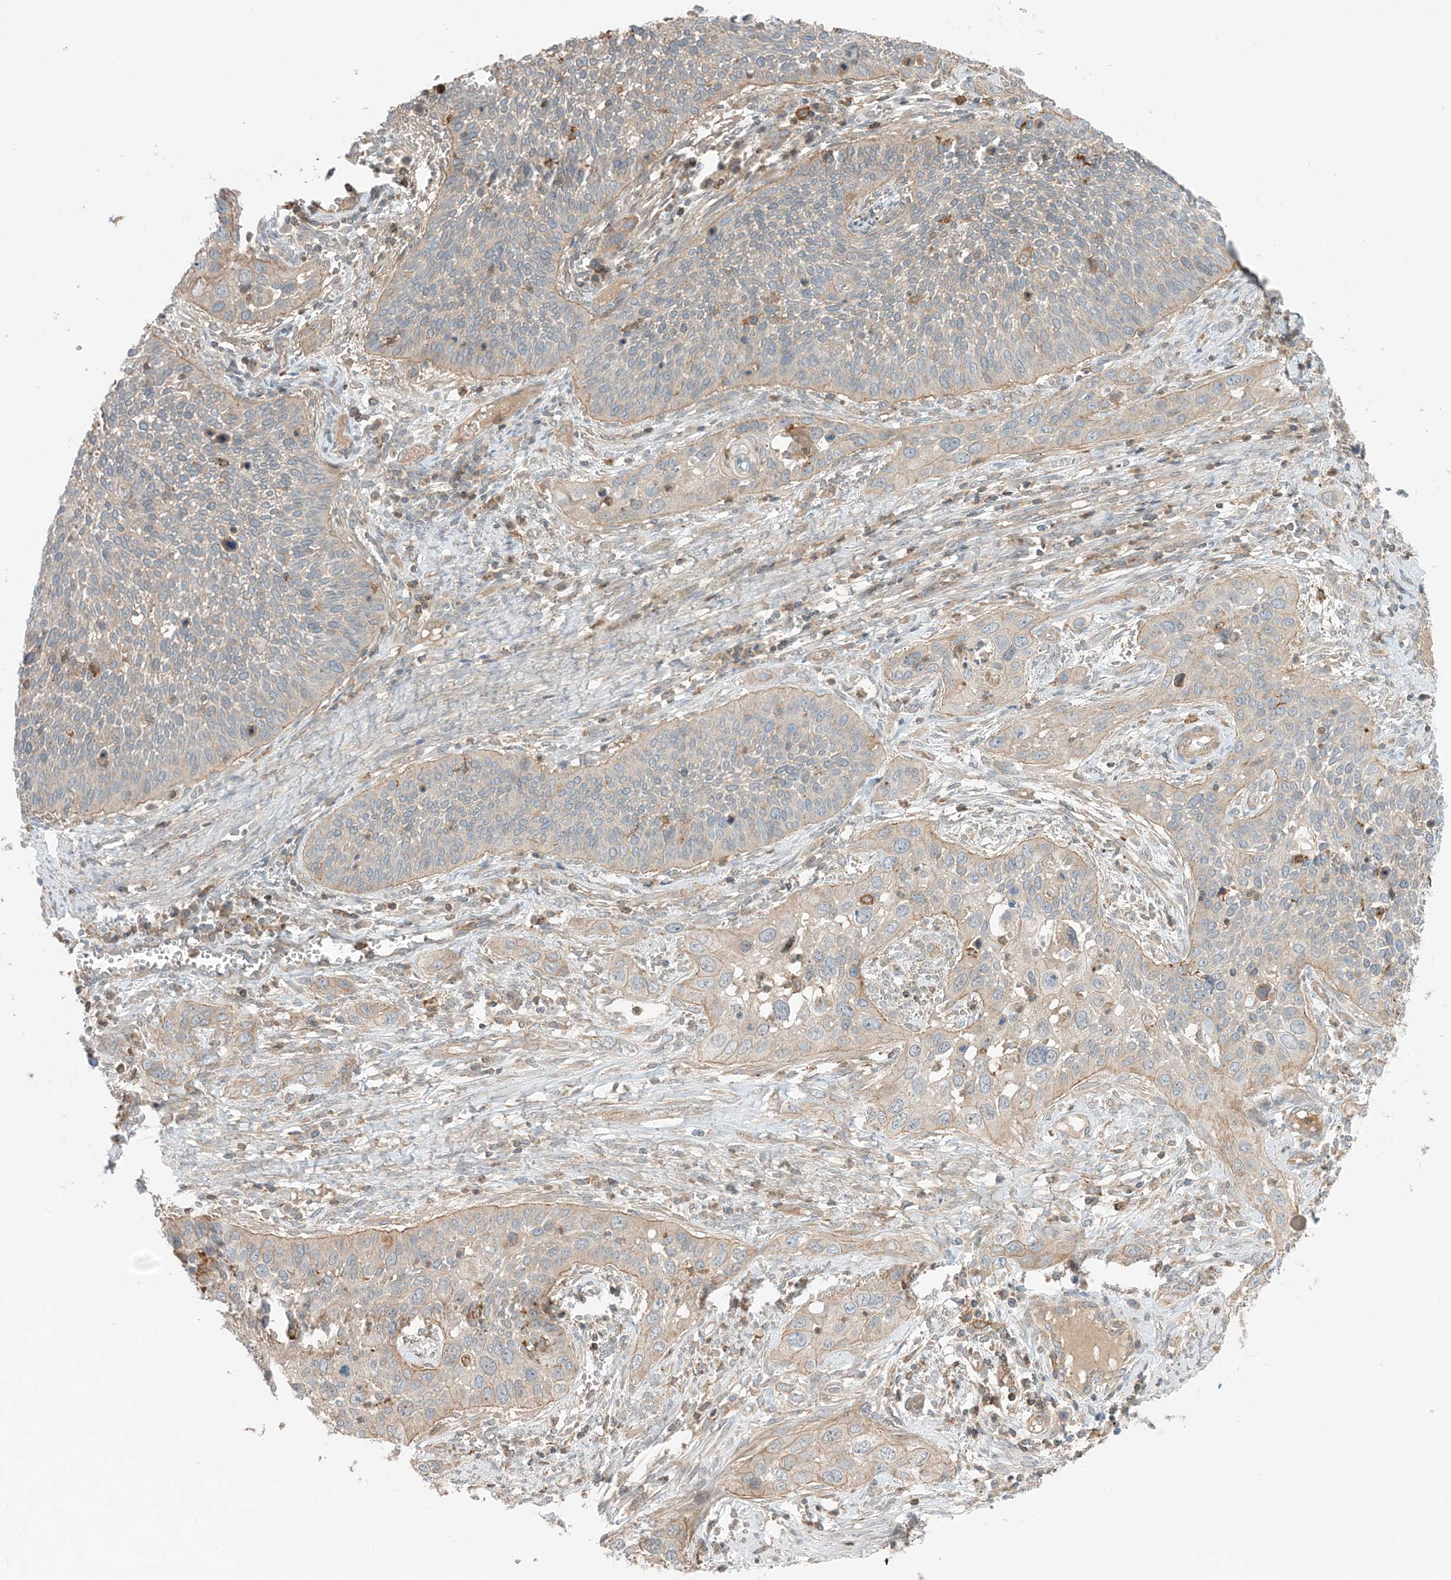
{"staining": {"intensity": "weak", "quantity": "<25%", "location": "cytoplasmic/membranous"}, "tissue": "cervical cancer", "cell_type": "Tumor cells", "image_type": "cancer", "snomed": [{"axis": "morphology", "description": "Squamous cell carcinoma, NOS"}, {"axis": "topography", "description": "Cervix"}], "caption": "DAB immunohistochemical staining of cervical cancer demonstrates no significant expression in tumor cells.", "gene": "SLC25A12", "patient": {"sex": "female", "age": 34}}